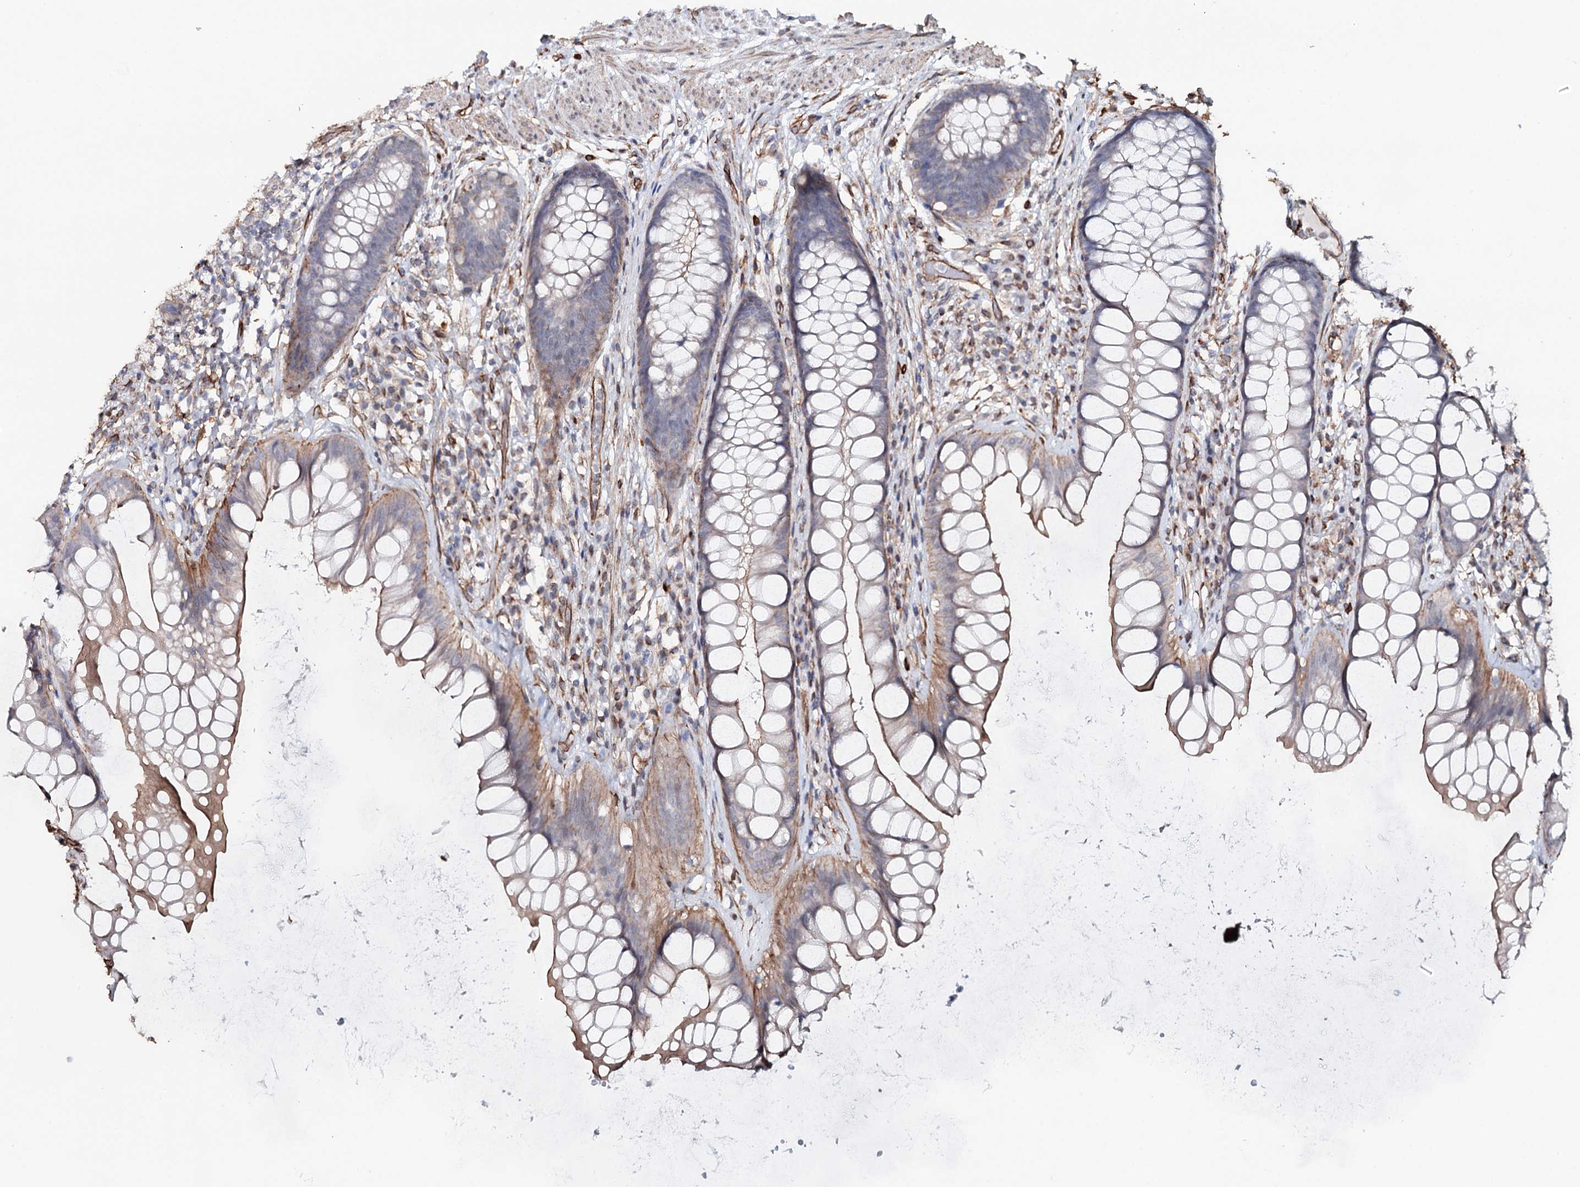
{"staining": {"intensity": "moderate", "quantity": ">75%", "location": "cytoplasmic/membranous"}, "tissue": "rectum", "cell_type": "Glandular cells", "image_type": "normal", "snomed": [{"axis": "morphology", "description": "Normal tissue, NOS"}, {"axis": "topography", "description": "Rectum"}], "caption": "Moderate cytoplasmic/membranous staining for a protein is present in about >75% of glandular cells of benign rectum using IHC.", "gene": "SYNPO", "patient": {"sex": "male", "age": 74}}